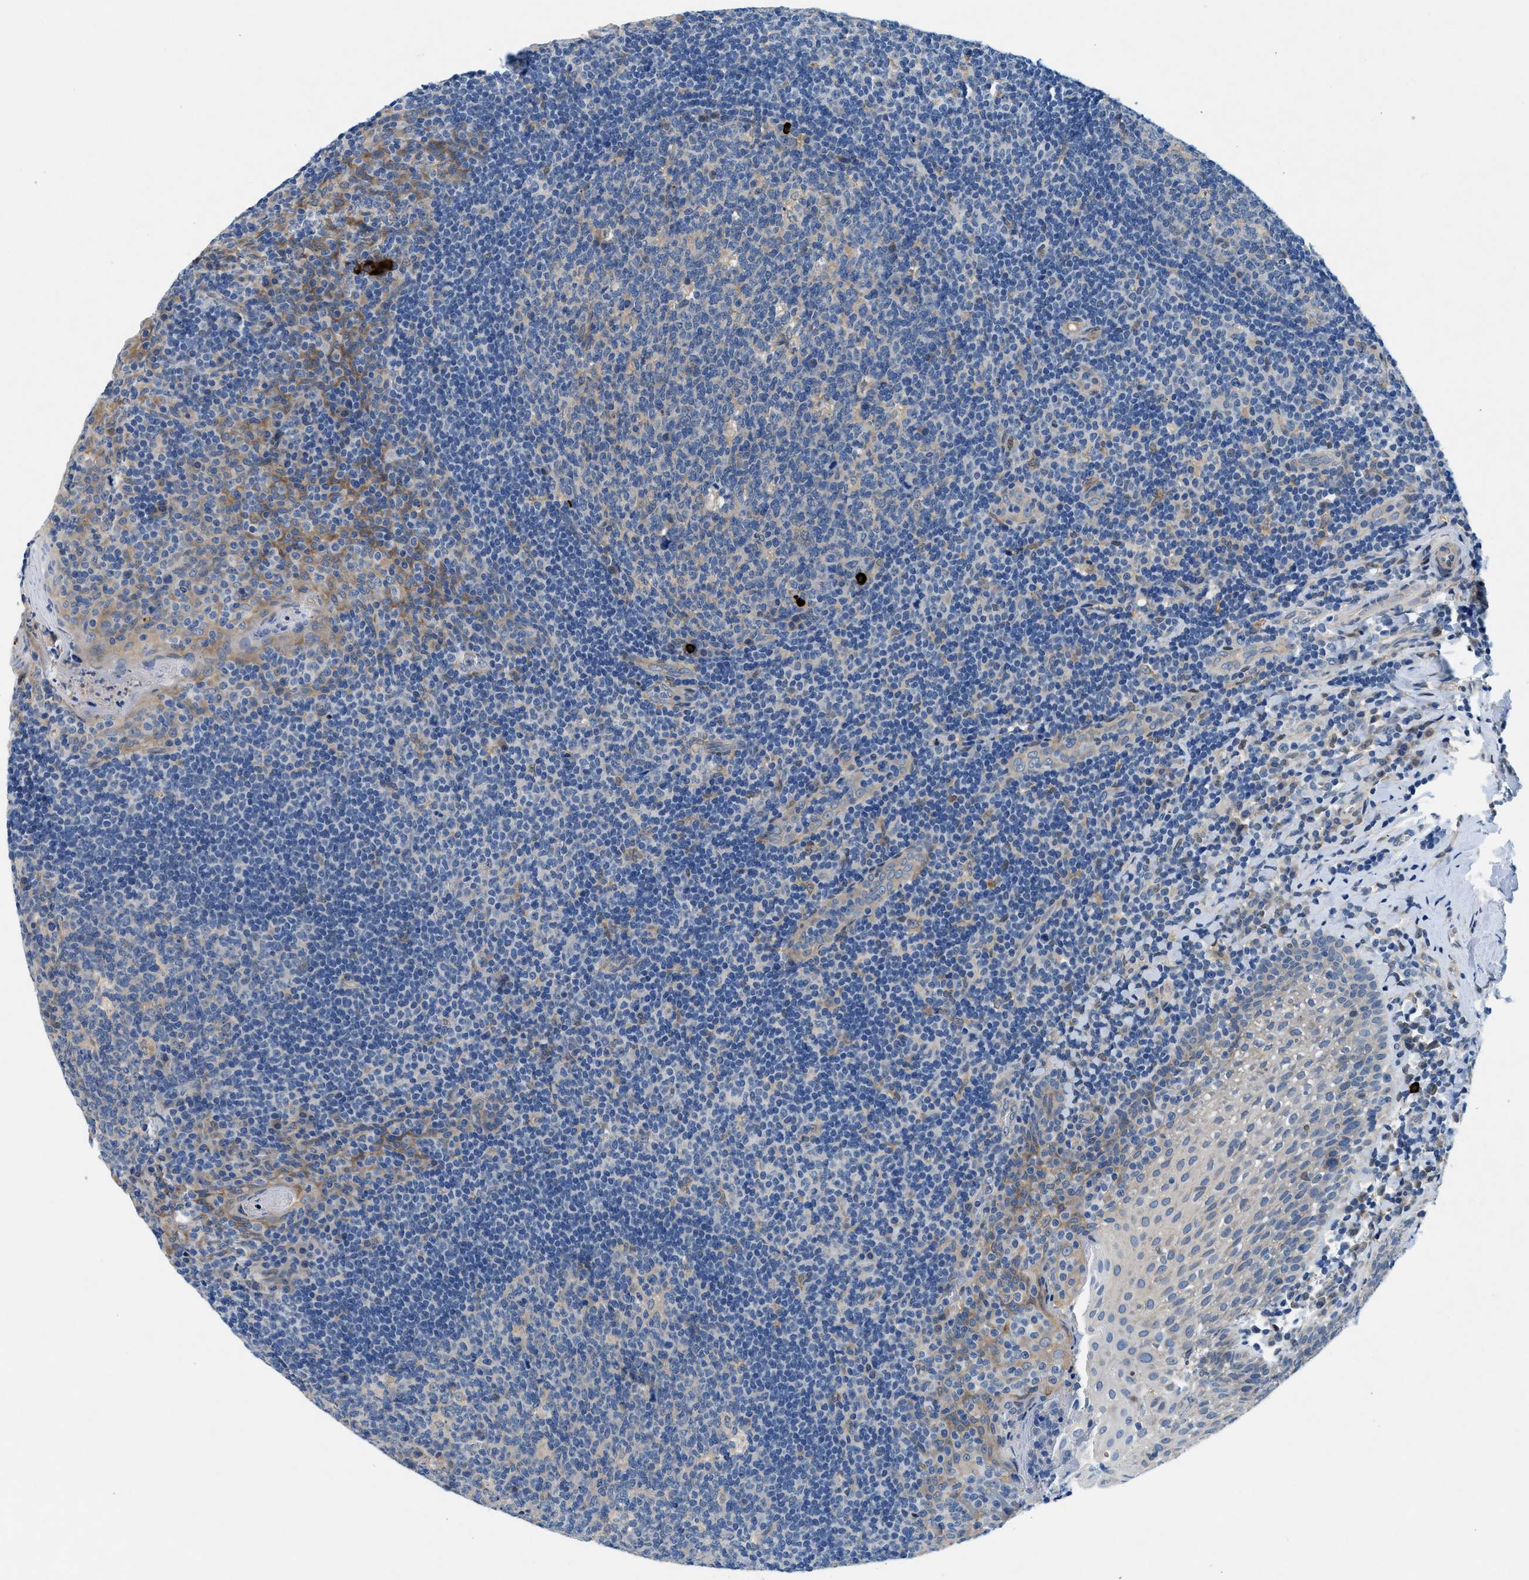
{"staining": {"intensity": "weak", "quantity": "<25%", "location": "cytoplasmic/membranous"}, "tissue": "tonsil", "cell_type": "Germinal center cells", "image_type": "normal", "snomed": [{"axis": "morphology", "description": "Normal tissue, NOS"}, {"axis": "topography", "description": "Tonsil"}], "caption": "Micrograph shows no protein expression in germinal center cells of normal tonsil. Brightfield microscopy of immunohistochemistry stained with DAB (3,3'-diaminobenzidine) (brown) and hematoxylin (blue), captured at high magnification.", "gene": "COPS2", "patient": {"sex": "male", "age": 17}}